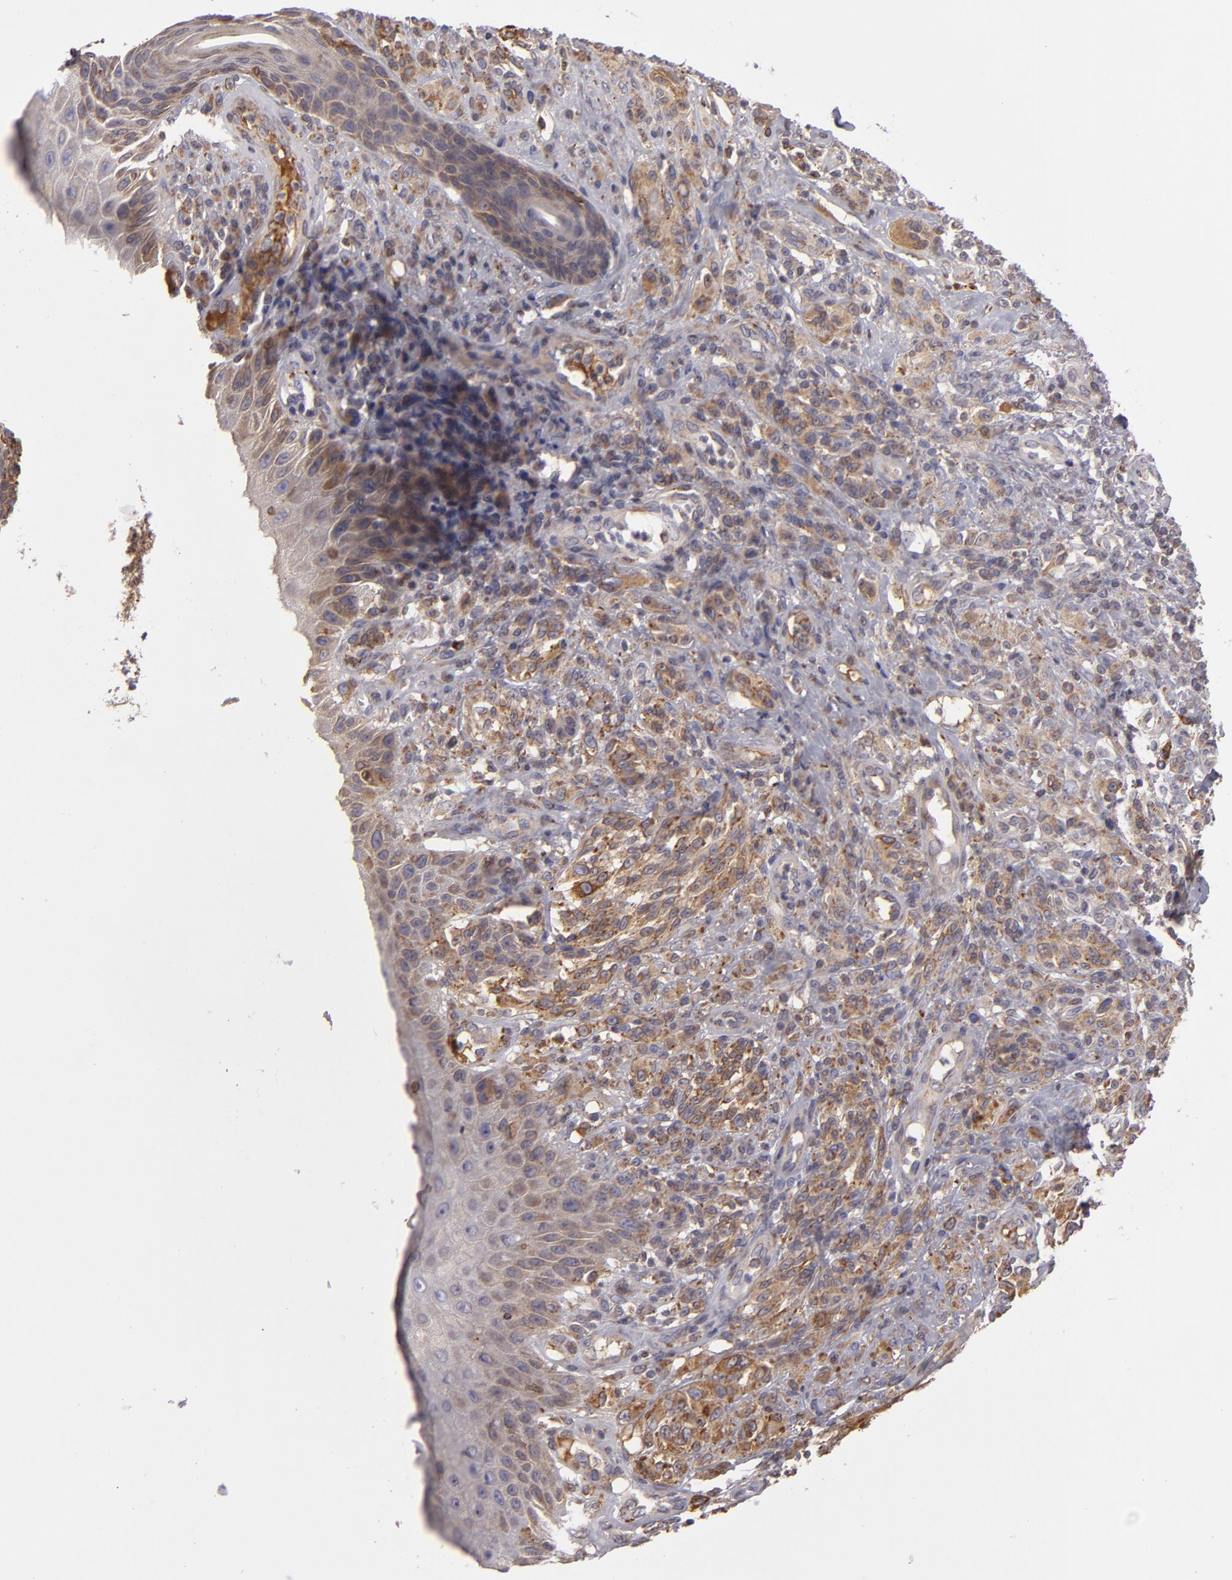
{"staining": {"intensity": "moderate", "quantity": ">75%", "location": "cytoplasmic/membranous"}, "tissue": "melanoma", "cell_type": "Tumor cells", "image_type": "cancer", "snomed": [{"axis": "morphology", "description": "Malignant melanoma, NOS"}, {"axis": "topography", "description": "Skin"}], "caption": "Immunohistochemistry (IHC) histopathology image of malignant melanoma stained for a protein (brown), which exhibits medium levels of moderate cytoplasmic/membranous positivity in approximately >75% of tumor cells.", "gene": "CFB", "patient": {"sex": "male", "age": 57}}